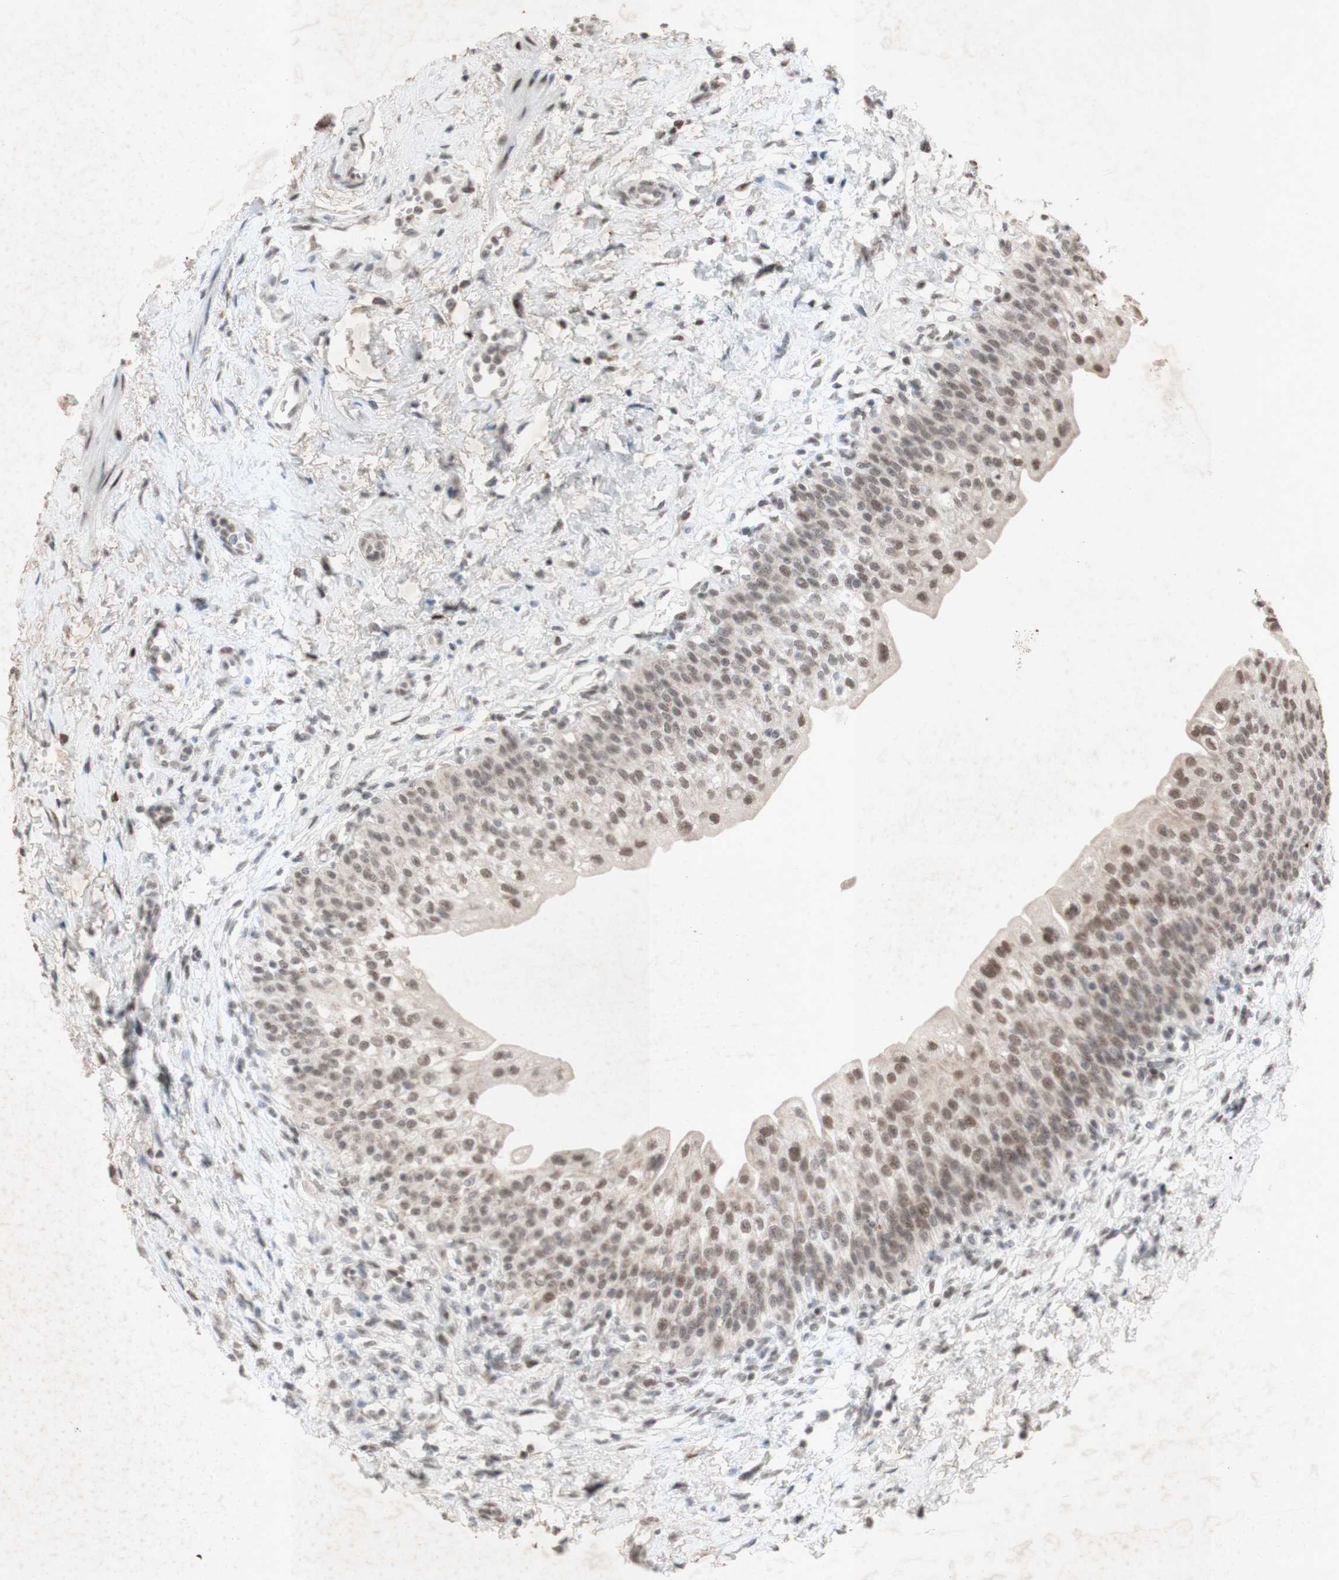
{"staining": {"intensity": "moderate", "quantity": ">75%", "location": "cytoplasmic/membranous,nuclear"}, "tissue": "urinary bladder", "cell_type": "Urothelial cells", "image_type": "normal", "snomed": [{"axis": "morphology", "description": "Normal tissue, NOS"}, {"axis": "topography", "description": "Urinary bladder"}], "caption": "Immunohistochemistry (IHC) of unremarkable urinary bladder reveals medium levels of moderate cytoplasmic/membranous,nuclear expression in about >75% of urothelial cells.", "gene": "CENPB", "patient": {"sex": "male", "age": 55}}